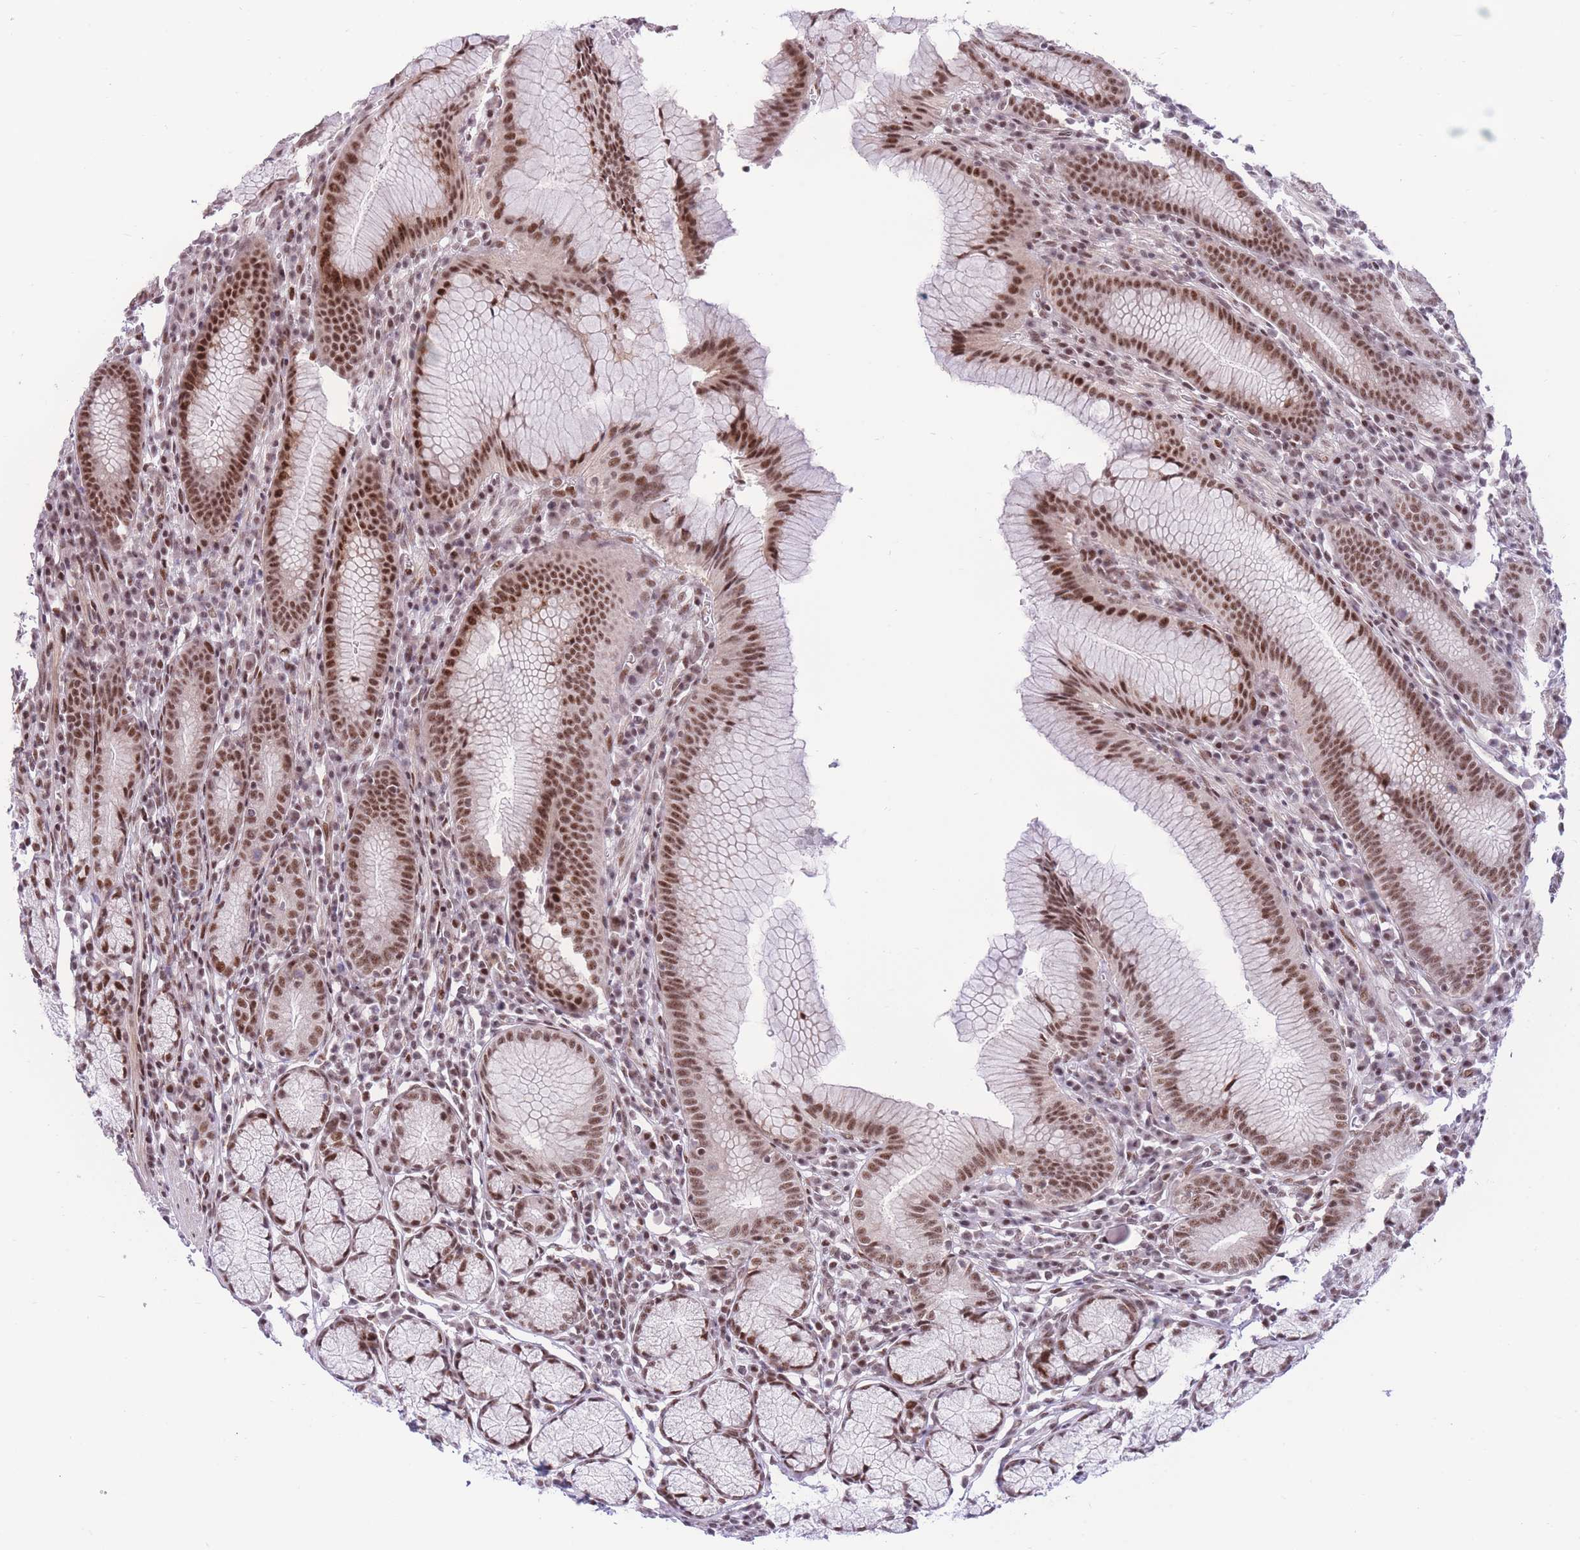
{"staining": {"intensity": "strong", "quantity": ">75%", "location": "cytoplasmic/membranous,nuclear"}, "tissue": "stomach", "cell_type": "Glandular cells", "image_type": "normal", "snomed": [{"axis": "morphology", "description": "Normal tissue, NOS"}, {"axis": "topography", "description": "Stomach"}], "caption": "This image reveals unremarkable stomach stained with immunohistochemistry (IHC) to label a protein in brown. The cytoplasmic/membranous,nuclear of glandular cells show strong positivity for the protein. Nuclei are counter-stained blue.", "gene": "PCIF1", "patient": {"sex": "male", "age": 55}}